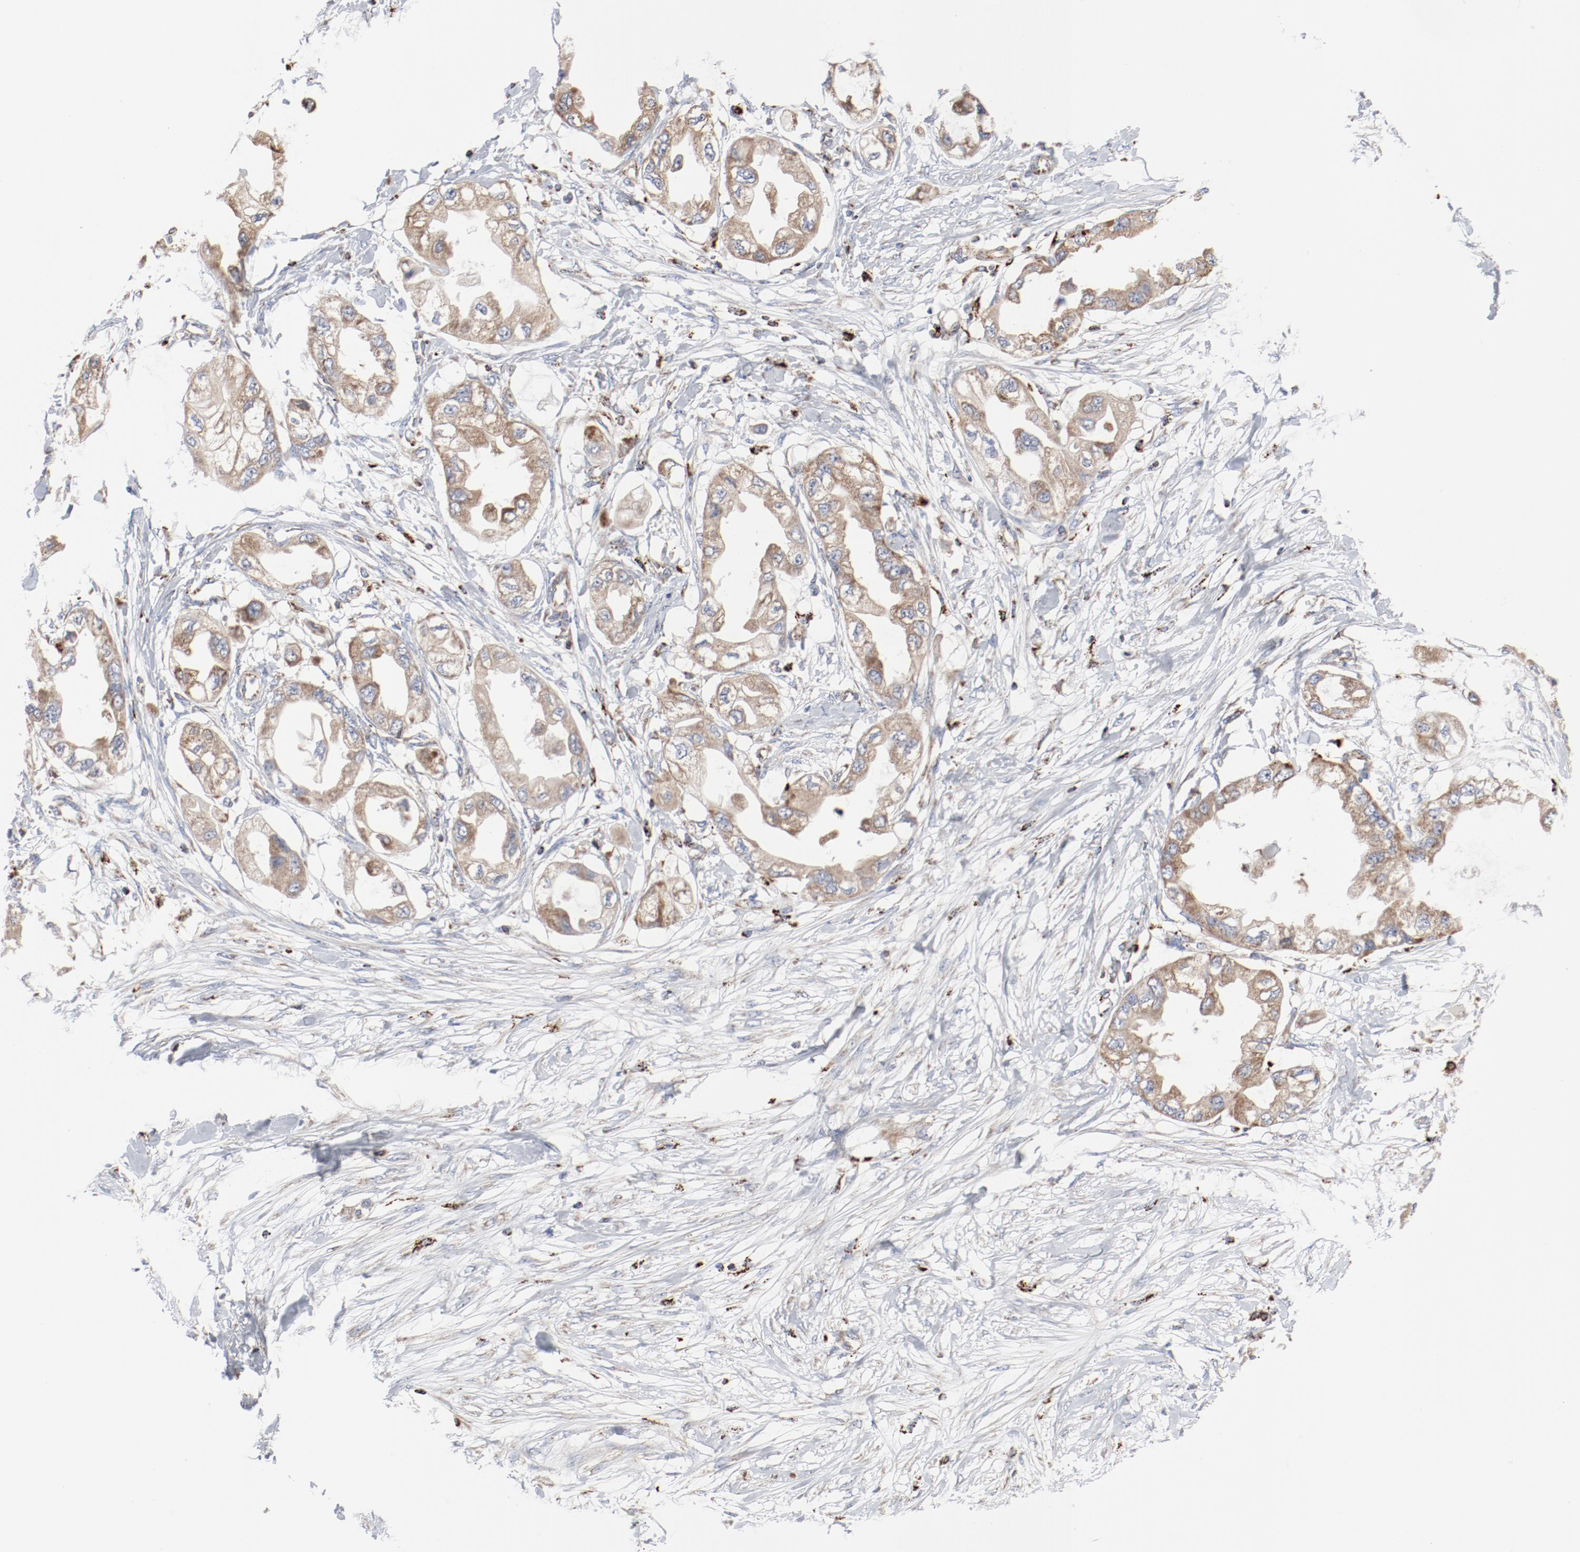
{"staining": {"intensity": "weak", "quantity": ">75%", "location": "cytoplasmic/membranous"}, "tissue": "endometrial cancer", "cell_type": "Tumor cells", "image_type": "cancer", "snomed": [{"axis": "morphology", "description": "Adenocarcinoma, NOS"}, {"axis": "topography", "description": "Endometrium"}], "caption": "Tumor cells display weak cytoplasmic/membranous positivity in approximately >75% of cells in endometrial adenocarcinoma. (IHC, brightfield microscopy, high magnification).", "gene": "SETD3", "patient": {"sex": "female", "age": 67}}